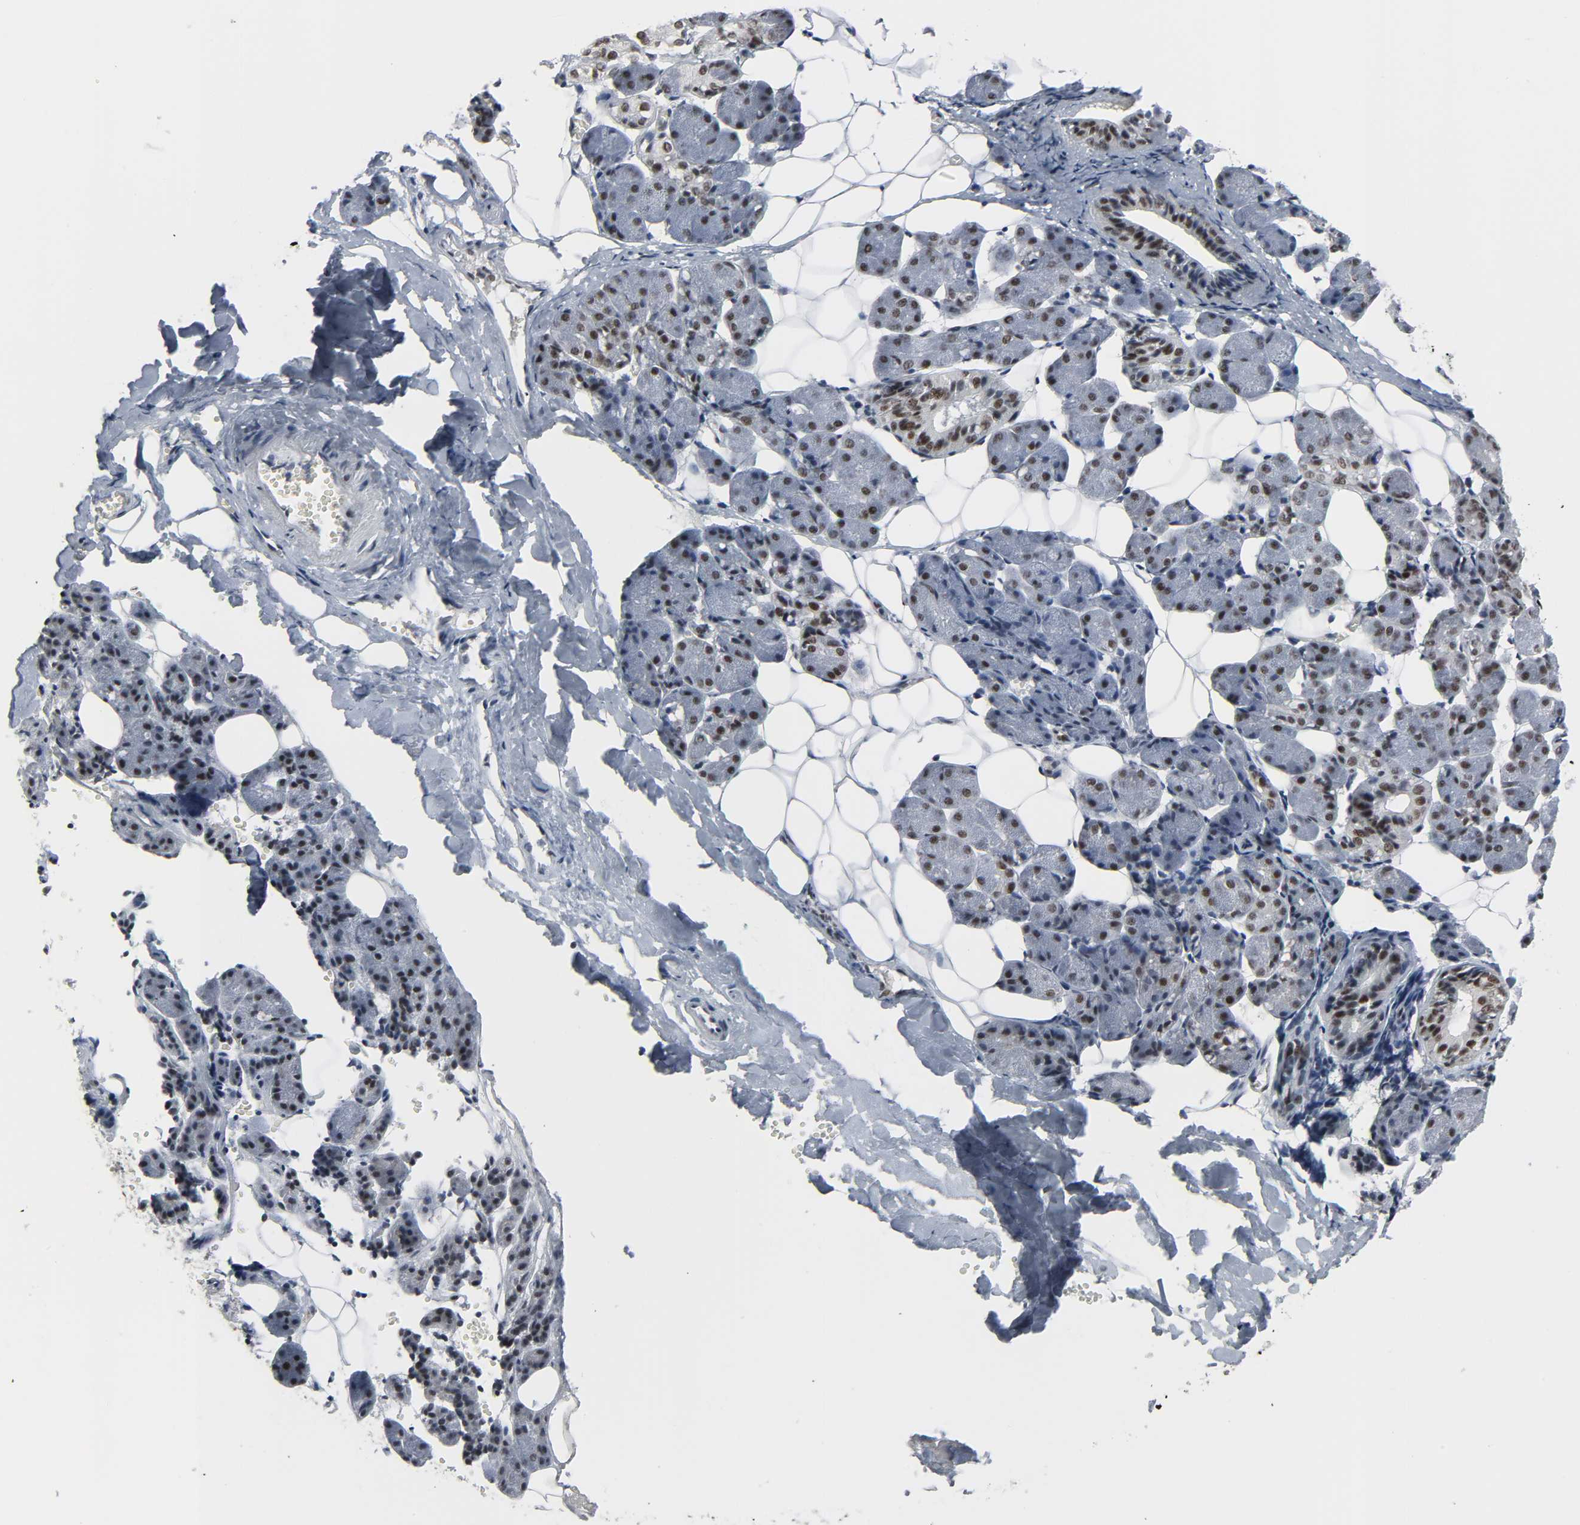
{"staining": {"intensity": "moderate", "quantity": ">75%", "location": "nuclear"}, "tissue": "salivary gland", "cell_type": "Glandular cells", "image_type": "normal", "snomed": [{"axis": "morphology", "description": "Normal tissue, NOS"}, {"axis": "morphology", "description": "Adenoma, NOS"}, {"axis": "topography", "description": "Salivary gland"}], "caption": "Protein staining shows moderate nuclear staining in approximately >75% of glandular cells in normal salivary gland.", "gene": "CDK7", "patient": {"sex": "female", "age": 32}}